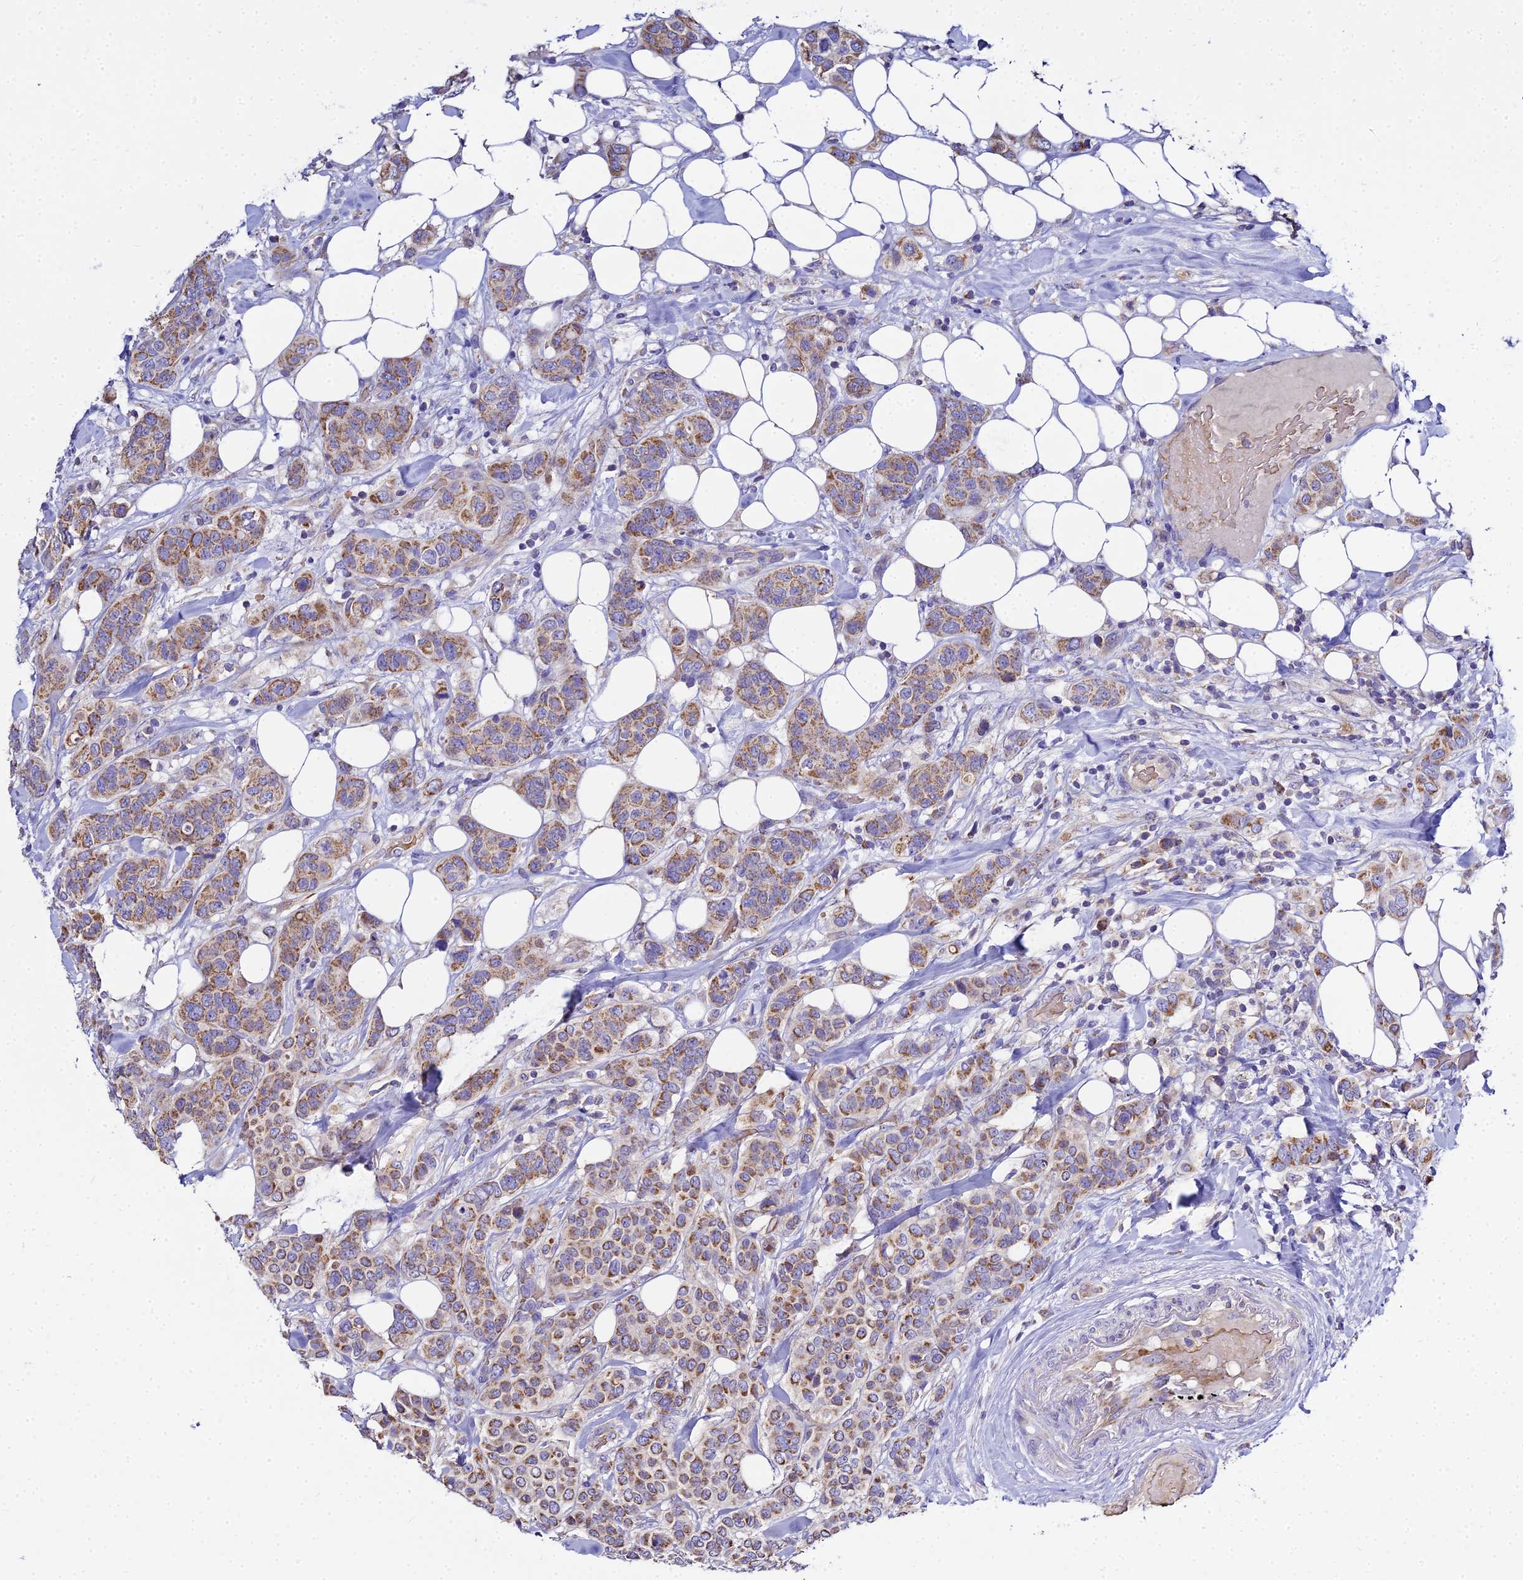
{"staining": {"intensity": "moderate", "quantity": ">75%", "location": "cytoplasmic/membranous"}, "tissue": "breast cancer", "cell_type": "Tumor cells", "image_type": "cancer", "snomed": [{"axis": "morphology", "description": "Lobular carcinoma"}, {"axis": "topography", "description": "Breast"}], "caption": "High-power microscopy captured an IHC micrograph of breast lobular carcinoma, revealing moderate cytoplasmic/membranous positivity in approximately >75% of tumor cells. (Brightfield microscopy of DAB IHC at high magnification).", "gene": "TYW5", "patient": {"sex": "female", "age": 51}}